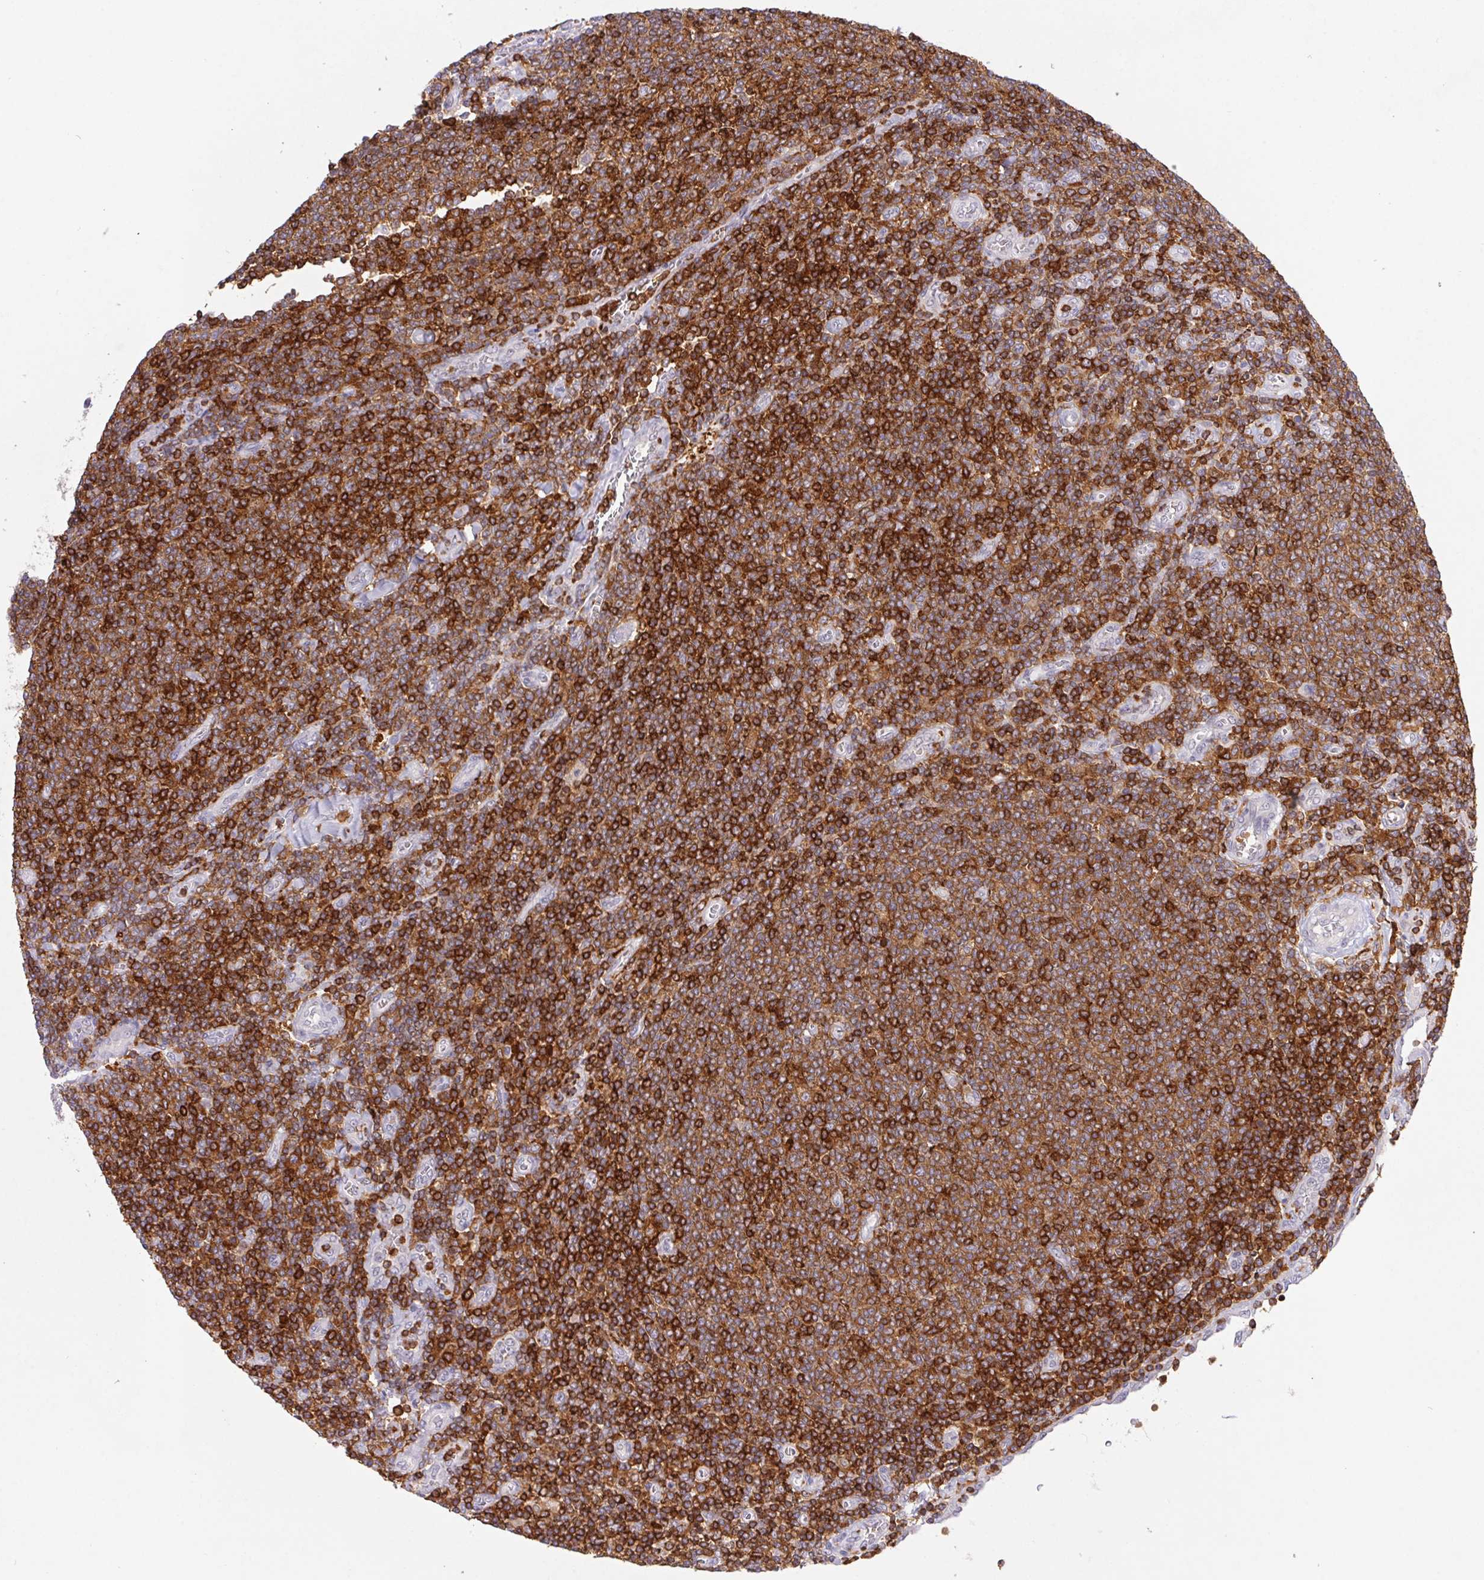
{"staining": {"intensity": "strong", "quantity": ">75%", "location": "cytoplasmic/membranous"}, "tissue": "lymphoma", "cell_type": "Tumor cells", "image_type": "cancer", "snomed": [{"axis": "morphology", "description": "Malignant lymphoma, non-Hodgkin's type, Low grade"}, {"axis": "topography", "description": "Lymph node"}], "caption": "IHC histopathology image of neoplastic tissue: low-grade malignant lymphoma, non-Hodgkin's type stained using immunohistochemistry exhibits high levels of strong protein expression localized specifically in the cytoplasmic/membranous of tumor cells, appearing as a cytoplasmic/membranous brown color.", "gene": "APBB1IP", "patient": {"sex": "male", "age": 52}}